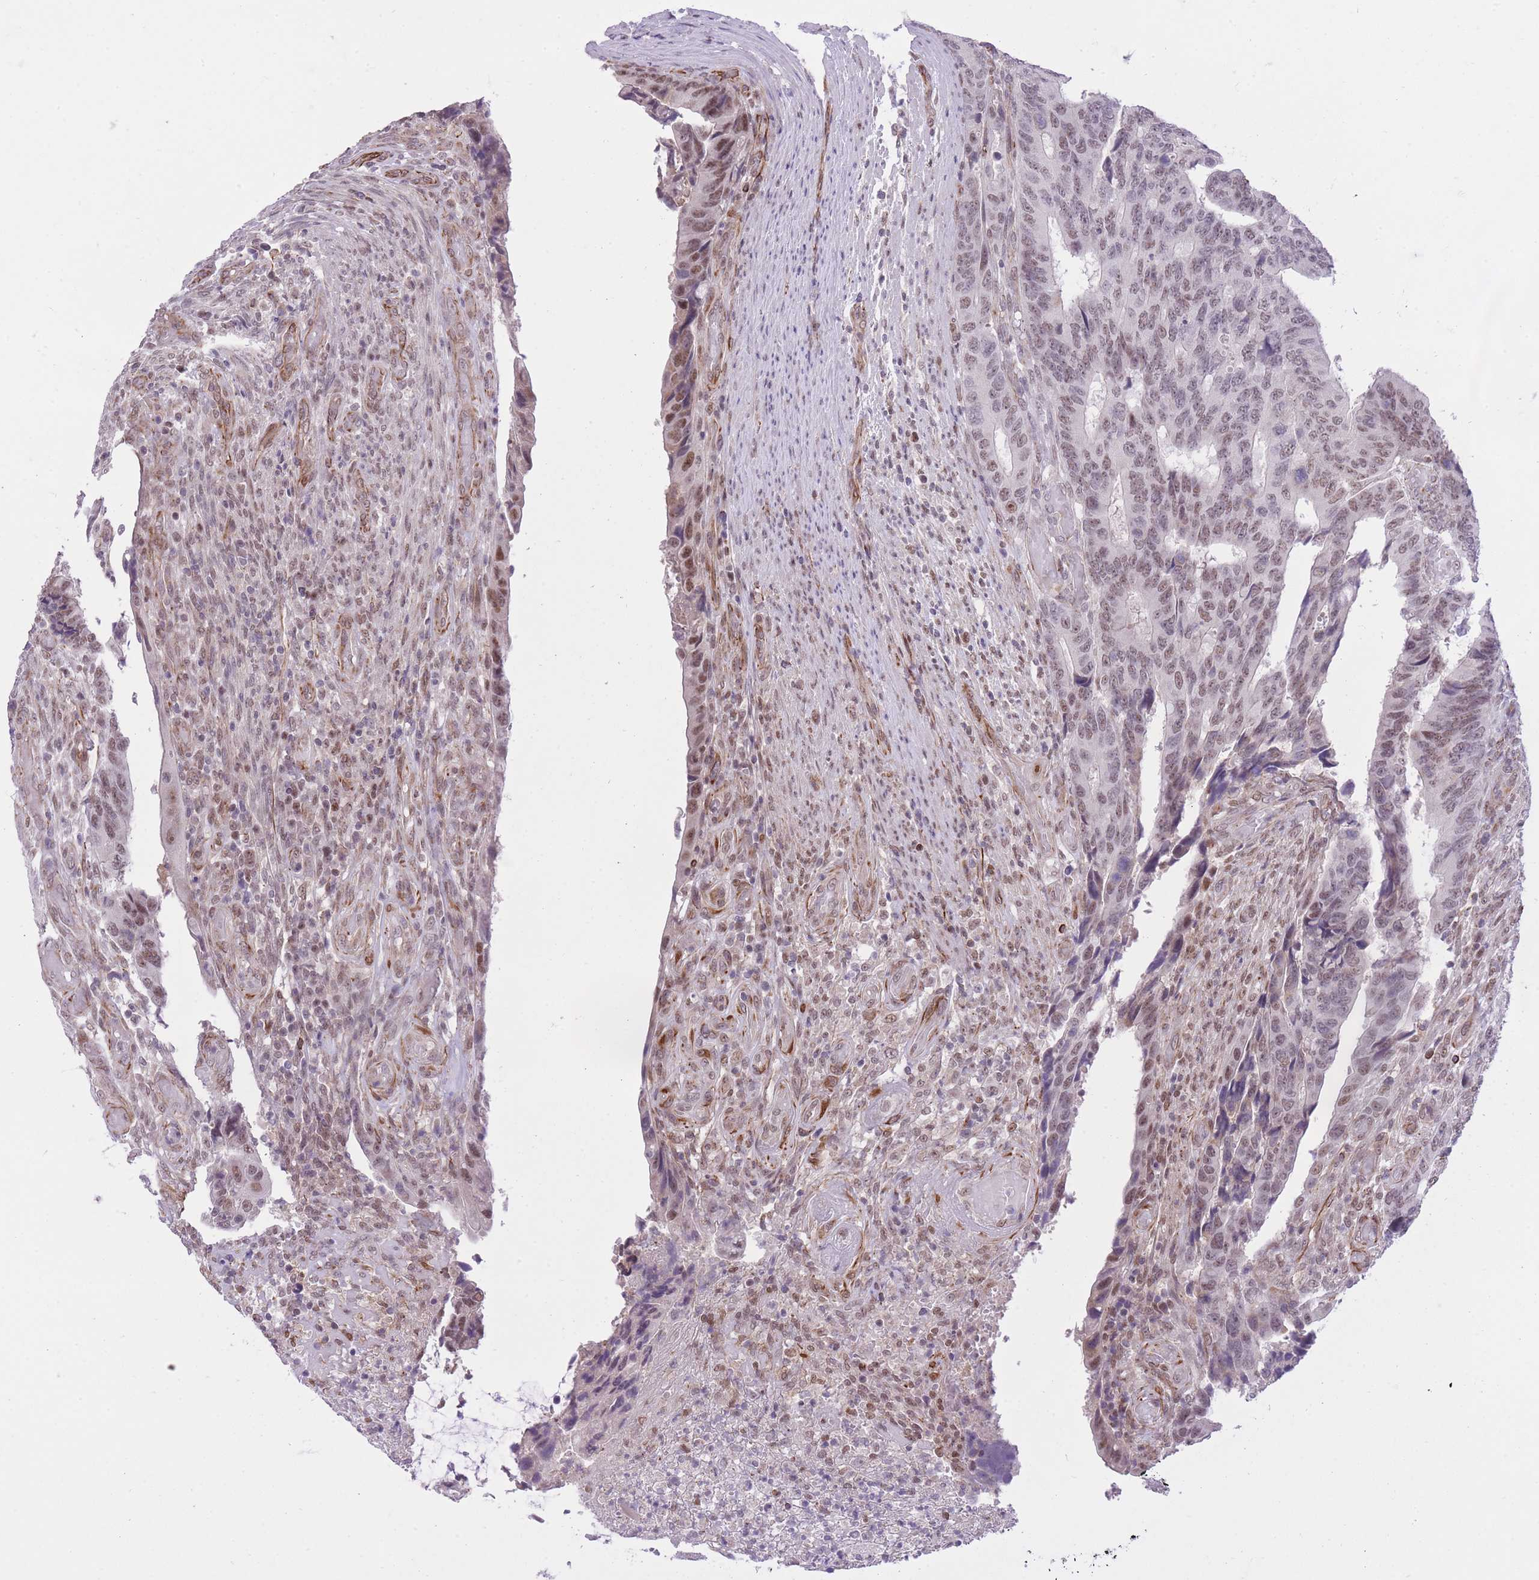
{"staining": {"intensity": "moderate", "quantity": "25%-75%", "location": "nuclear"}, "tissue": "colorectal cancer", "cell_type": "Tumor cells", "image_type": "cancer", "snomed": [{"axis": "morphology", "description": "Adenocarcinoma, NOS"}, {"axis": "topography", "description": "Colon"}], "caption": "Immunohistochemistry (IHC) staining of colorectal cancer (adenocarcinoma), which shows medium levels of moderate nuclear staining in about 25%-75% of tumor cells indicating moderate nuclear protein positivity. The staining was performed using DAB (3,3'-diaminobenzidine) (brown) for protein detection and nuclei were counterstained in hematoxylin (blue).", "gene": "ELL", "patient": {"sex": "male", "age": 87}}